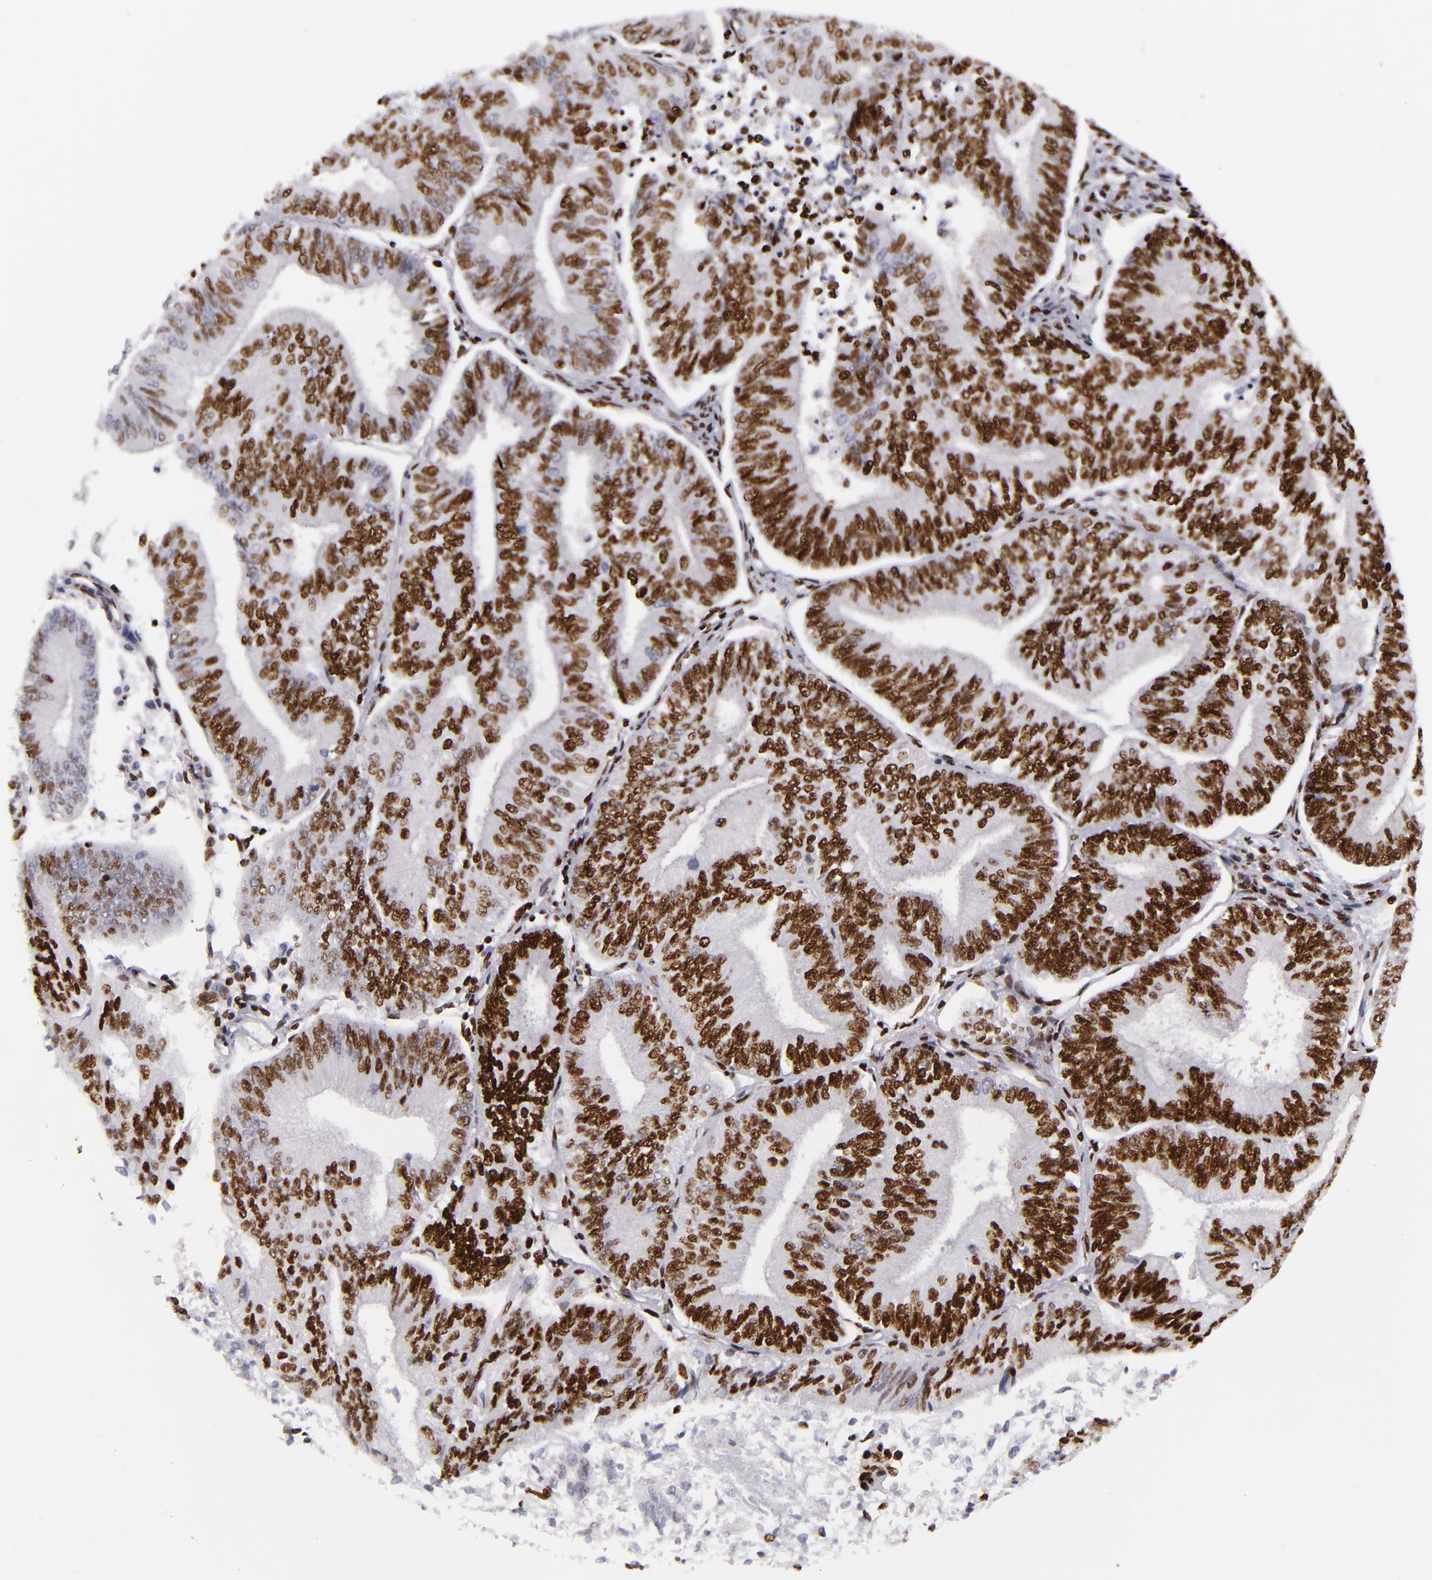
{"staining": {"intensity": "strong", "quantity": ">75%", "location": "nuclear"}, "tissue": "endometrial cancer", "cell_type": "Tumor cells", "image_type": "cancer", "snomed": [{"axis": "morphology", "description": "Adenocarcinoma, NOS"}, {"axis": "topography", "description": "Endometrium"}], "caption": "Immunohistochemical staining of endometrial adenocarcinoma demonstrates strong nuclear protein staining in approximately >75% of tumor cells. (DAB (3,3'-diaminobenzidine) = brown stain, brightfield microscopy at high magnification).", "gene": "SAFB", "patient": {"sex": "female", "age": 55}}